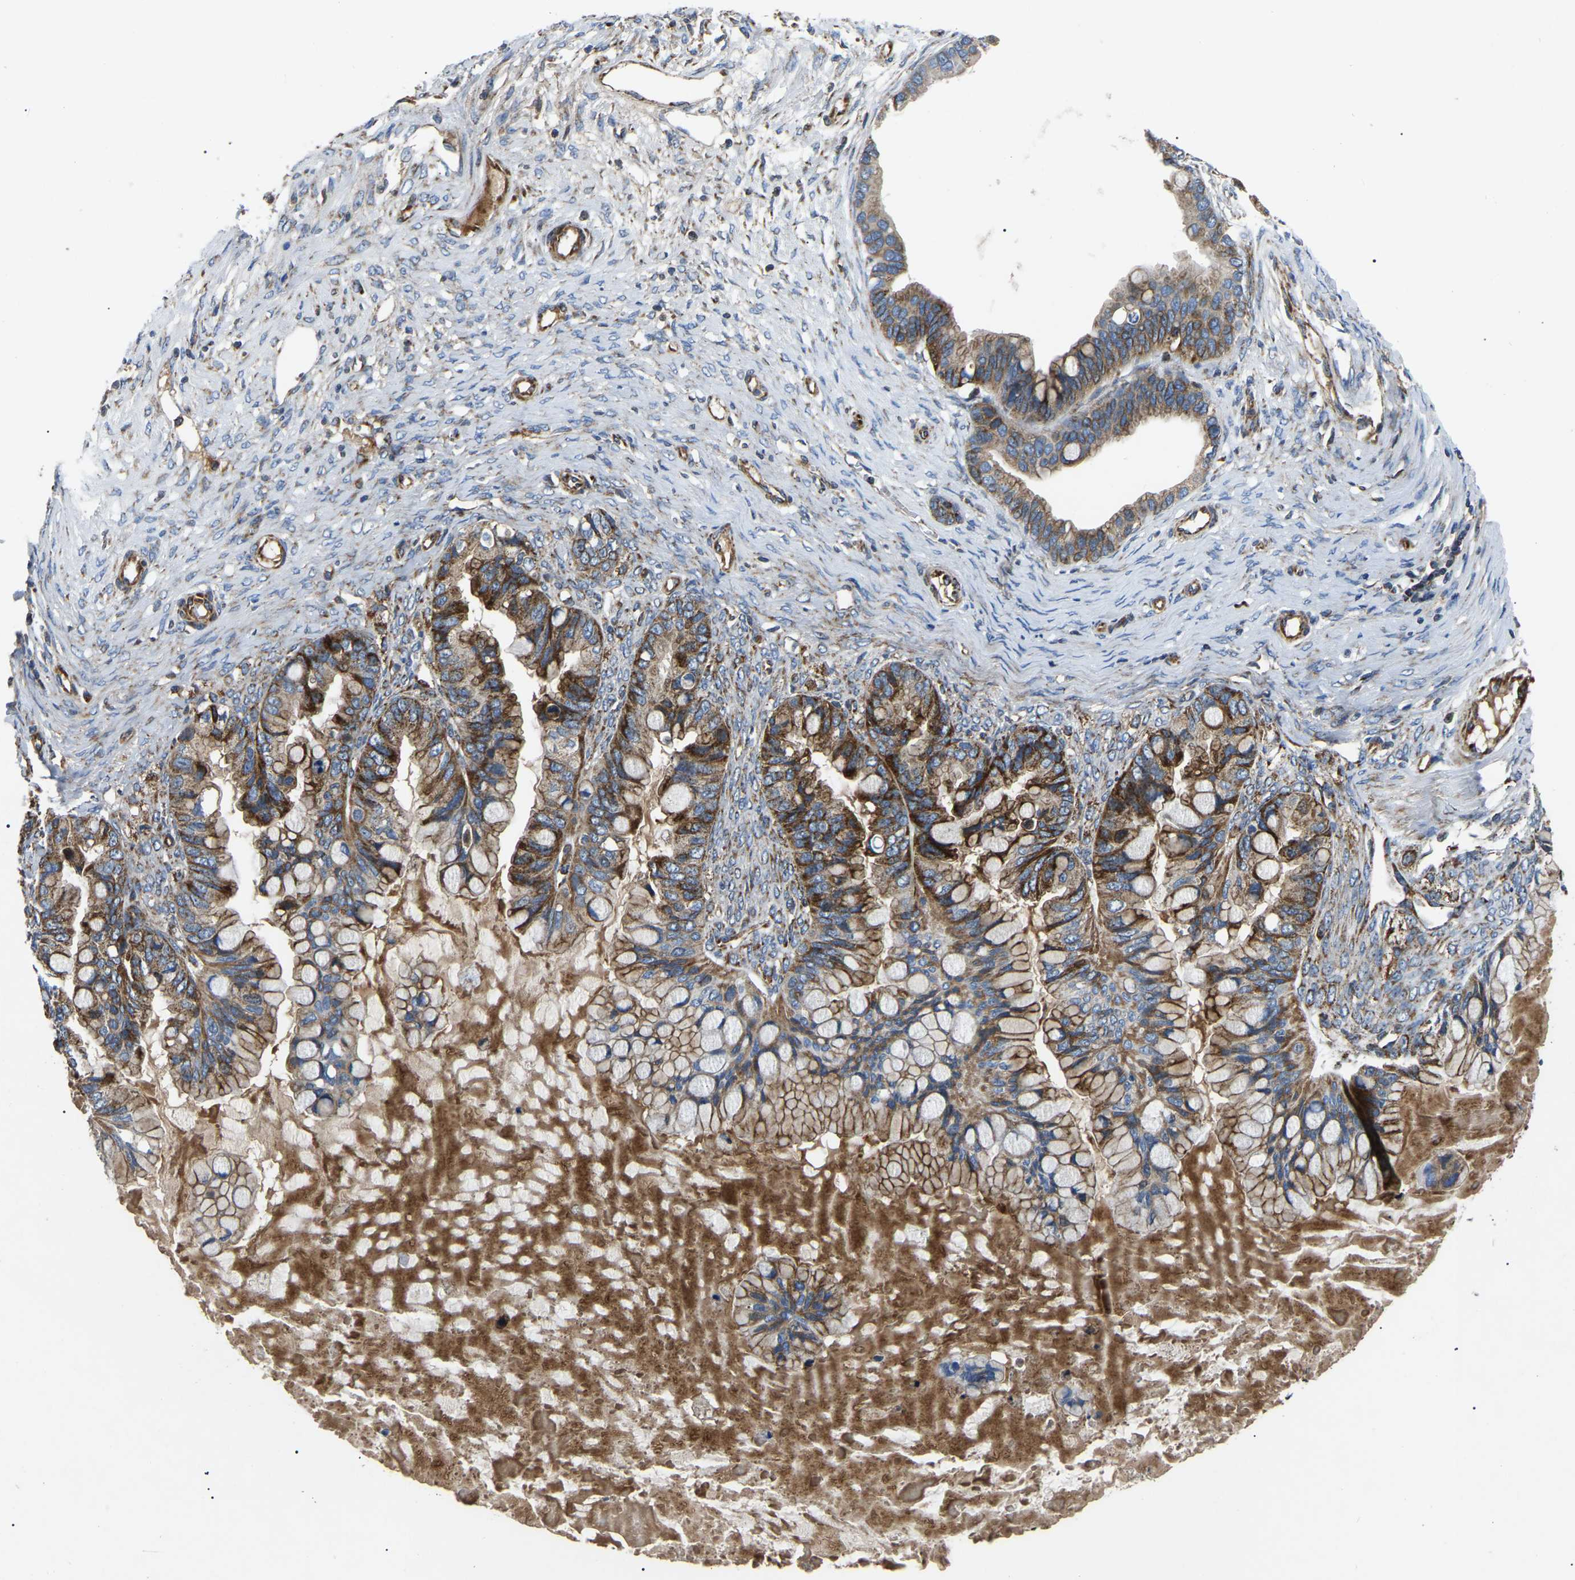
{"staining": {"intensity": "strong", "quantity": ">75%", "location": "cytoplasmic/membranous"}, "tissue": "ovarian cancer", "cell_type": "Tumor cells", "image_type": "cancer", "snomed": [{"axis": "morphology", "description": "Cystadenocarcinoma, mucinous, NOS"}, {"axis": "topography", "description": "Ovary"}], "caption": "Protein expression analysis of human mucinous cystadenocarcinoma (ovarian) reveals strong cytoplasmic/membranous positivity in approximately >75% of tumor cells. The staining was performed using DAB to visualize the protein expression in brown, while the nuclei were stained in blue with hematoxylin (Magnification: 20x).", "gene": "PPM1E", "patient": {"sex": "female", "age": 80}}